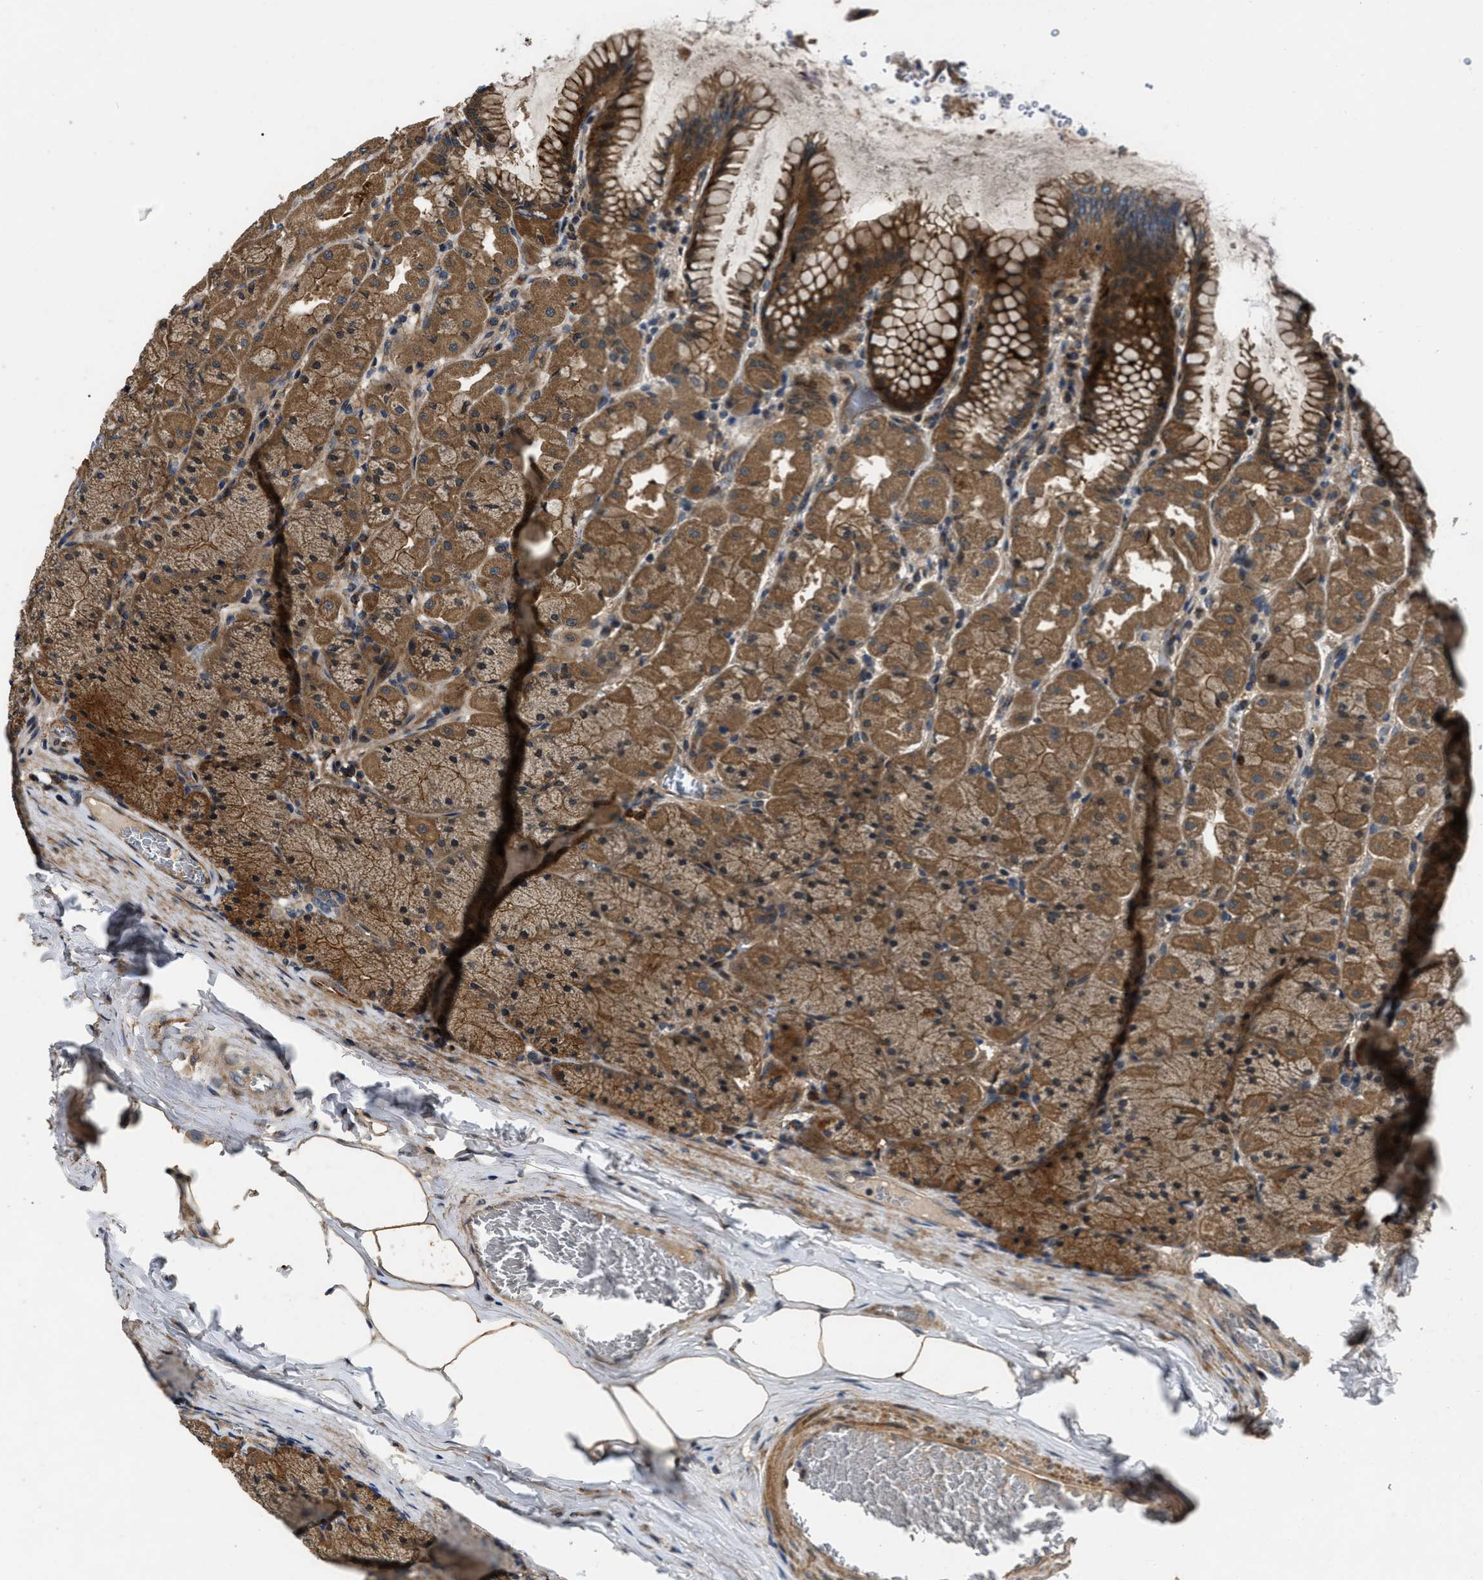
{"staining": {"intensity": "strong", "quantity": ">75%", "location": "cytoplasmic/membranous"}, "tissue": "stomach", "cell_type": "Glandular cells", "image_type": "normal", "snomed": [{"axis": "morphology", "description": "Normal tissue, NOS"}, {"axis": "topography", "description": "Stomach, upper"}], "caption": "A high-resolution micrograph shows IHC staining of benign stomach, which demonstrates strong cytoplasmic/membranous expression in about >75% of glandular cells. The protein of interest is stained brown, and the nuclei are stained in blue (DAB IHC with brightfield microscopy, high magnification).", "gene": "PPWD1", "patient": {"sex": "female", "age": 56}}